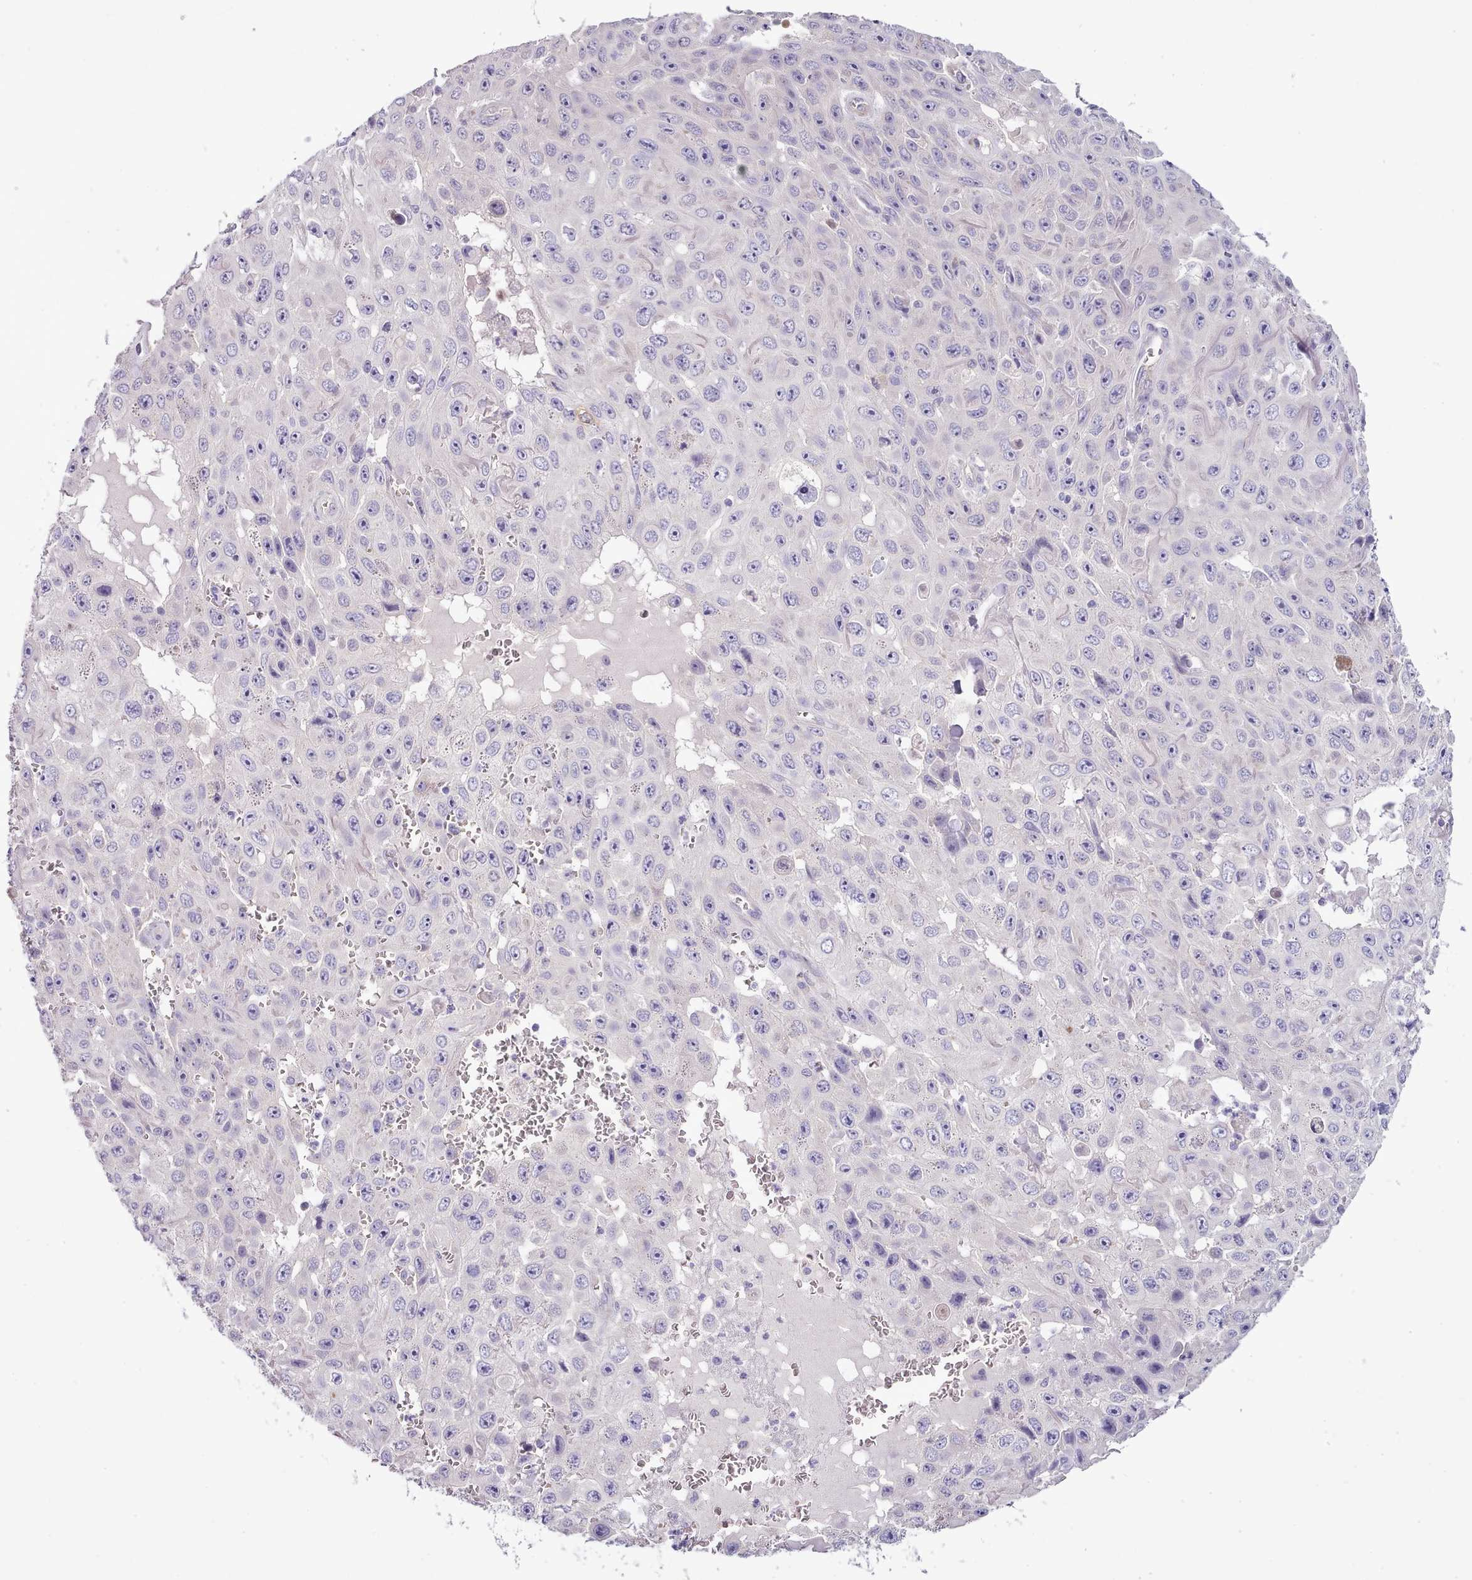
{"staining": {"intensity": "negative", "quantity": "none", "location": "none"}, "tissue": "skin cancer", "cell_type": "Tumor cells", "image_type": "cancer", "snomed": [{"axis": "morphology", "description": "Squamous cell carcinoma, NOS"}, {"axis": "topography", "description": "Skin"}], "caption": "A micrograph of skin cancer (squamous cell carcinoma) stained for a protein reveals no brown staining in tumor cells.", "gene": "SETX", "patient": {"sex": "male", "age": 82}}